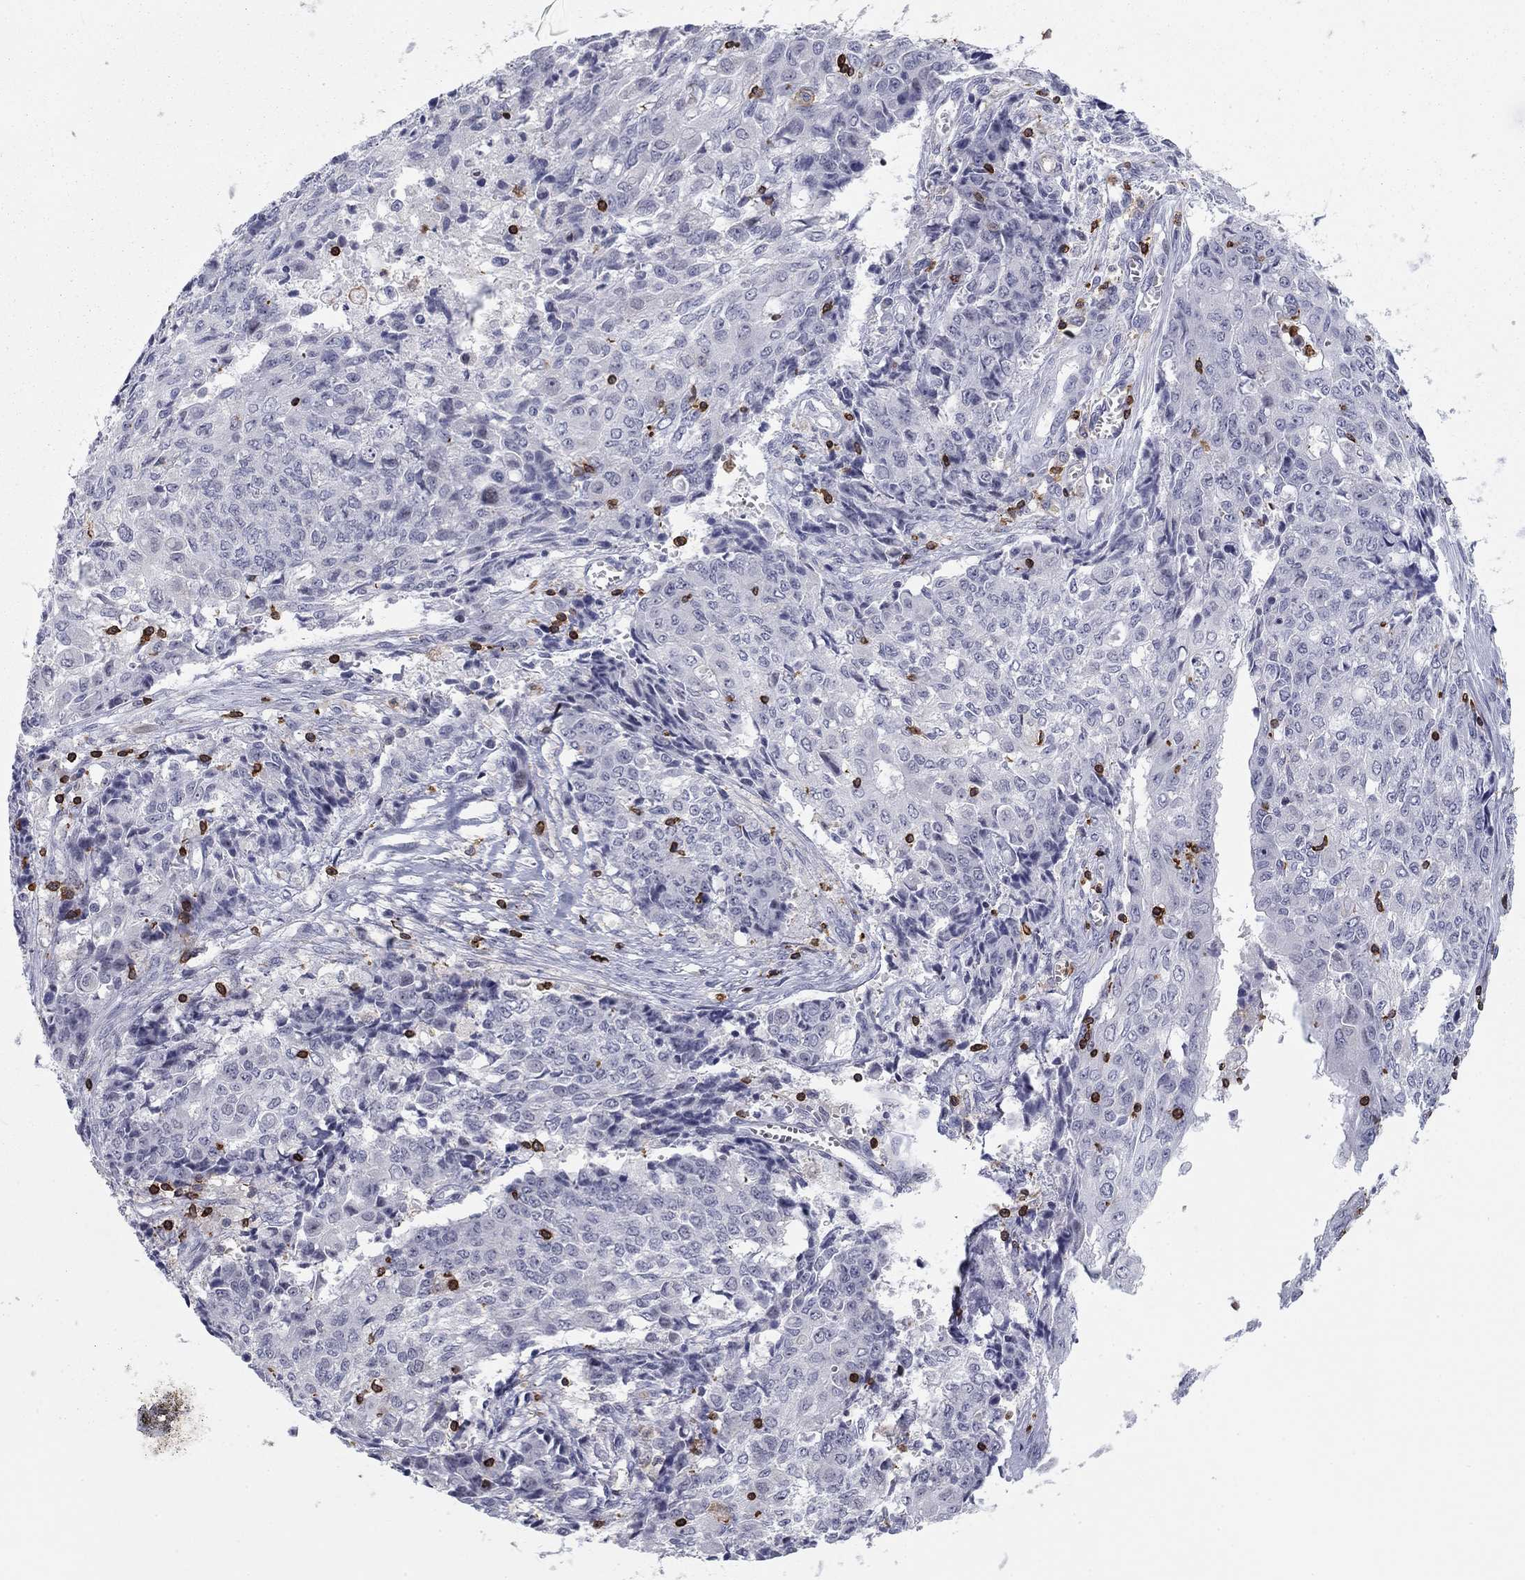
{"staining": {"intensity": "negative", "quantity": "none", "location": "none"}, "tissue": "ovarian cancer", "cell_type": "Tumor cells", "image_type": "cancer", "snomed": [{"axis": "morphology", "description": "Carcinoma, endometroid"}, {"axis": "topography", "description": "Ovary"}], "caption": "IHC image of ovarian cancer (endometroid carcinoma) stained for a protein (brown), which demonstrates no staining in tumor cells.", "gene": "ARHGAP27", "patient": {"sex": "female", "age": 42}}